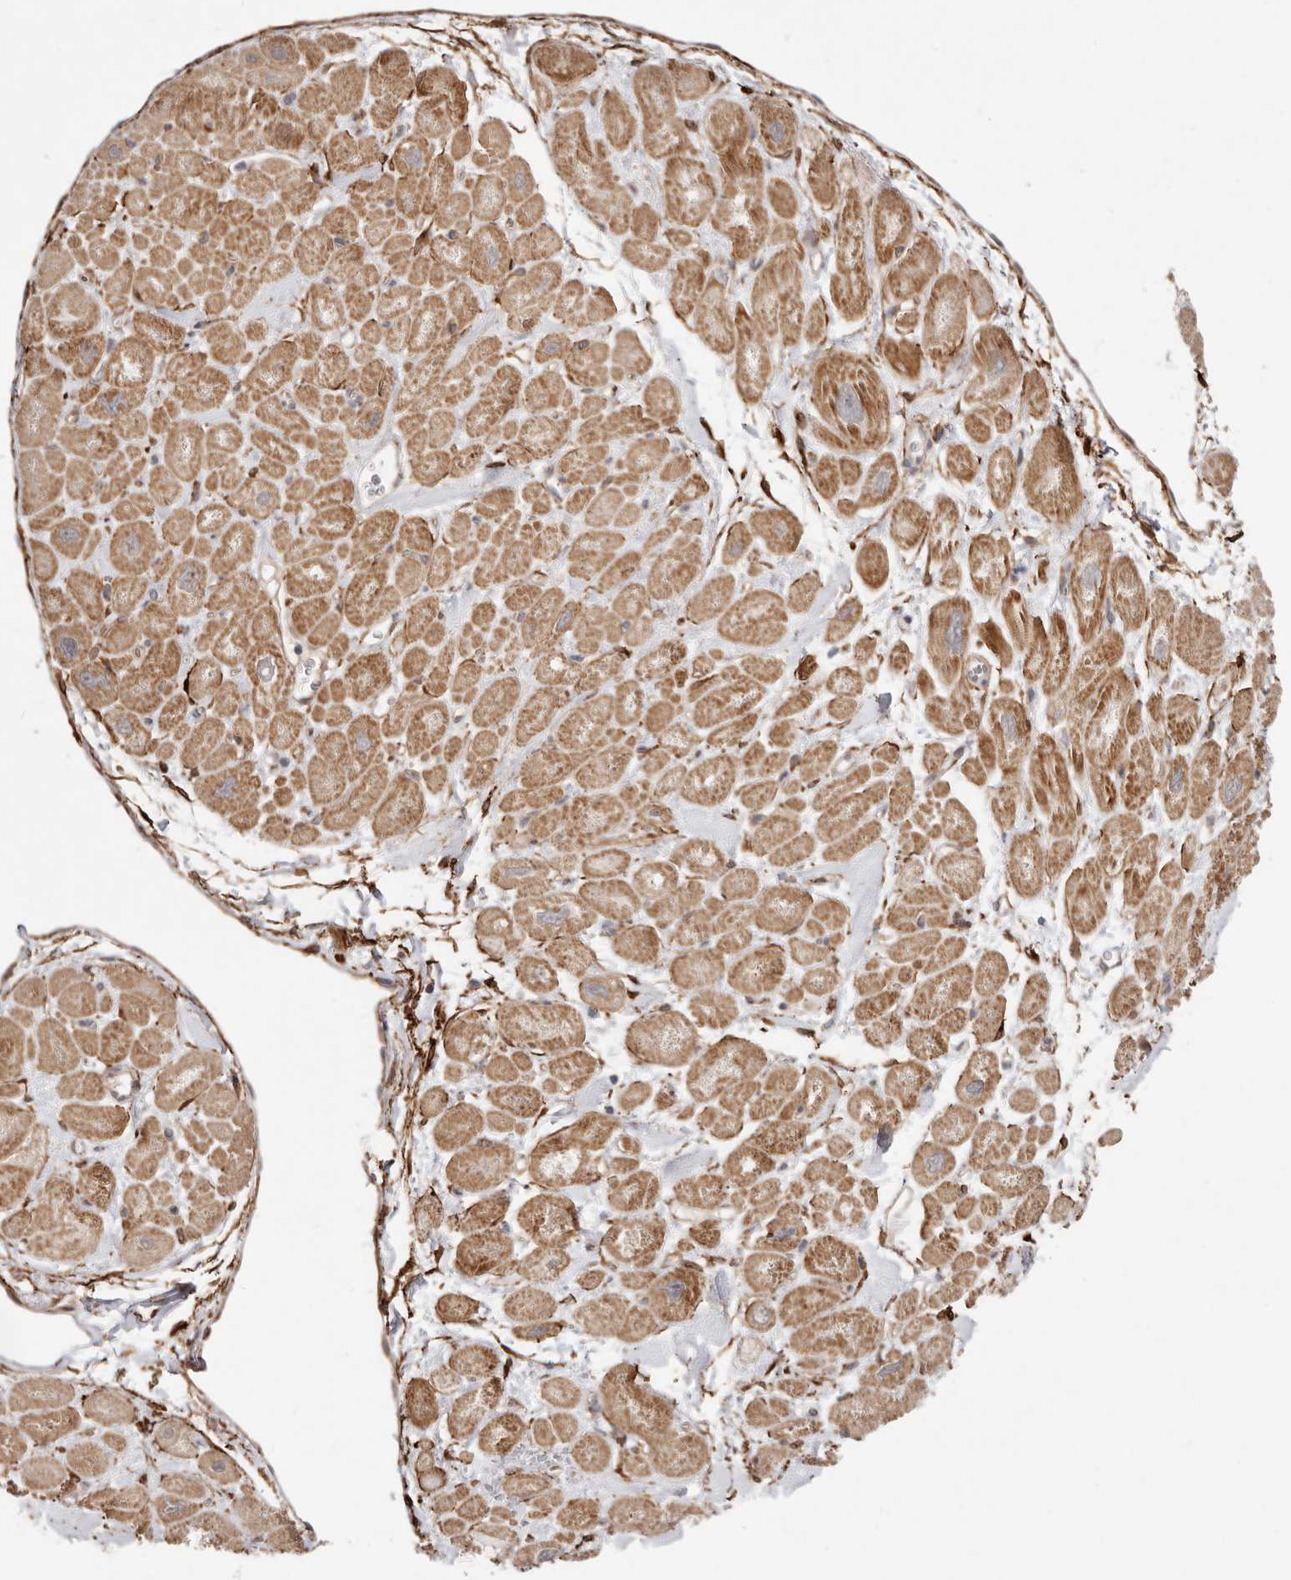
{"staining": {"intensity": "moderate", "quantity": ">75%", "location": "cytoplasmic/membranous"}, "tissue": "heart muscle", "cell_type": "Cardiomyocytes", "image_type": "normal", "snomed": [{"axis": "morphology", "description": "Normal tissue, NOS"}, {"axis": "topography", "description": "Heart"}], "caption": "This micrograph reveals immunohistochemistry (IHC) staining of normal heart muscle, with medium moderate cytoplasmic/membranous staining in approximately >75% of cardiomyocytes.", "gene": "SZT2", "patient": {"sex": "male", "age": 49}}